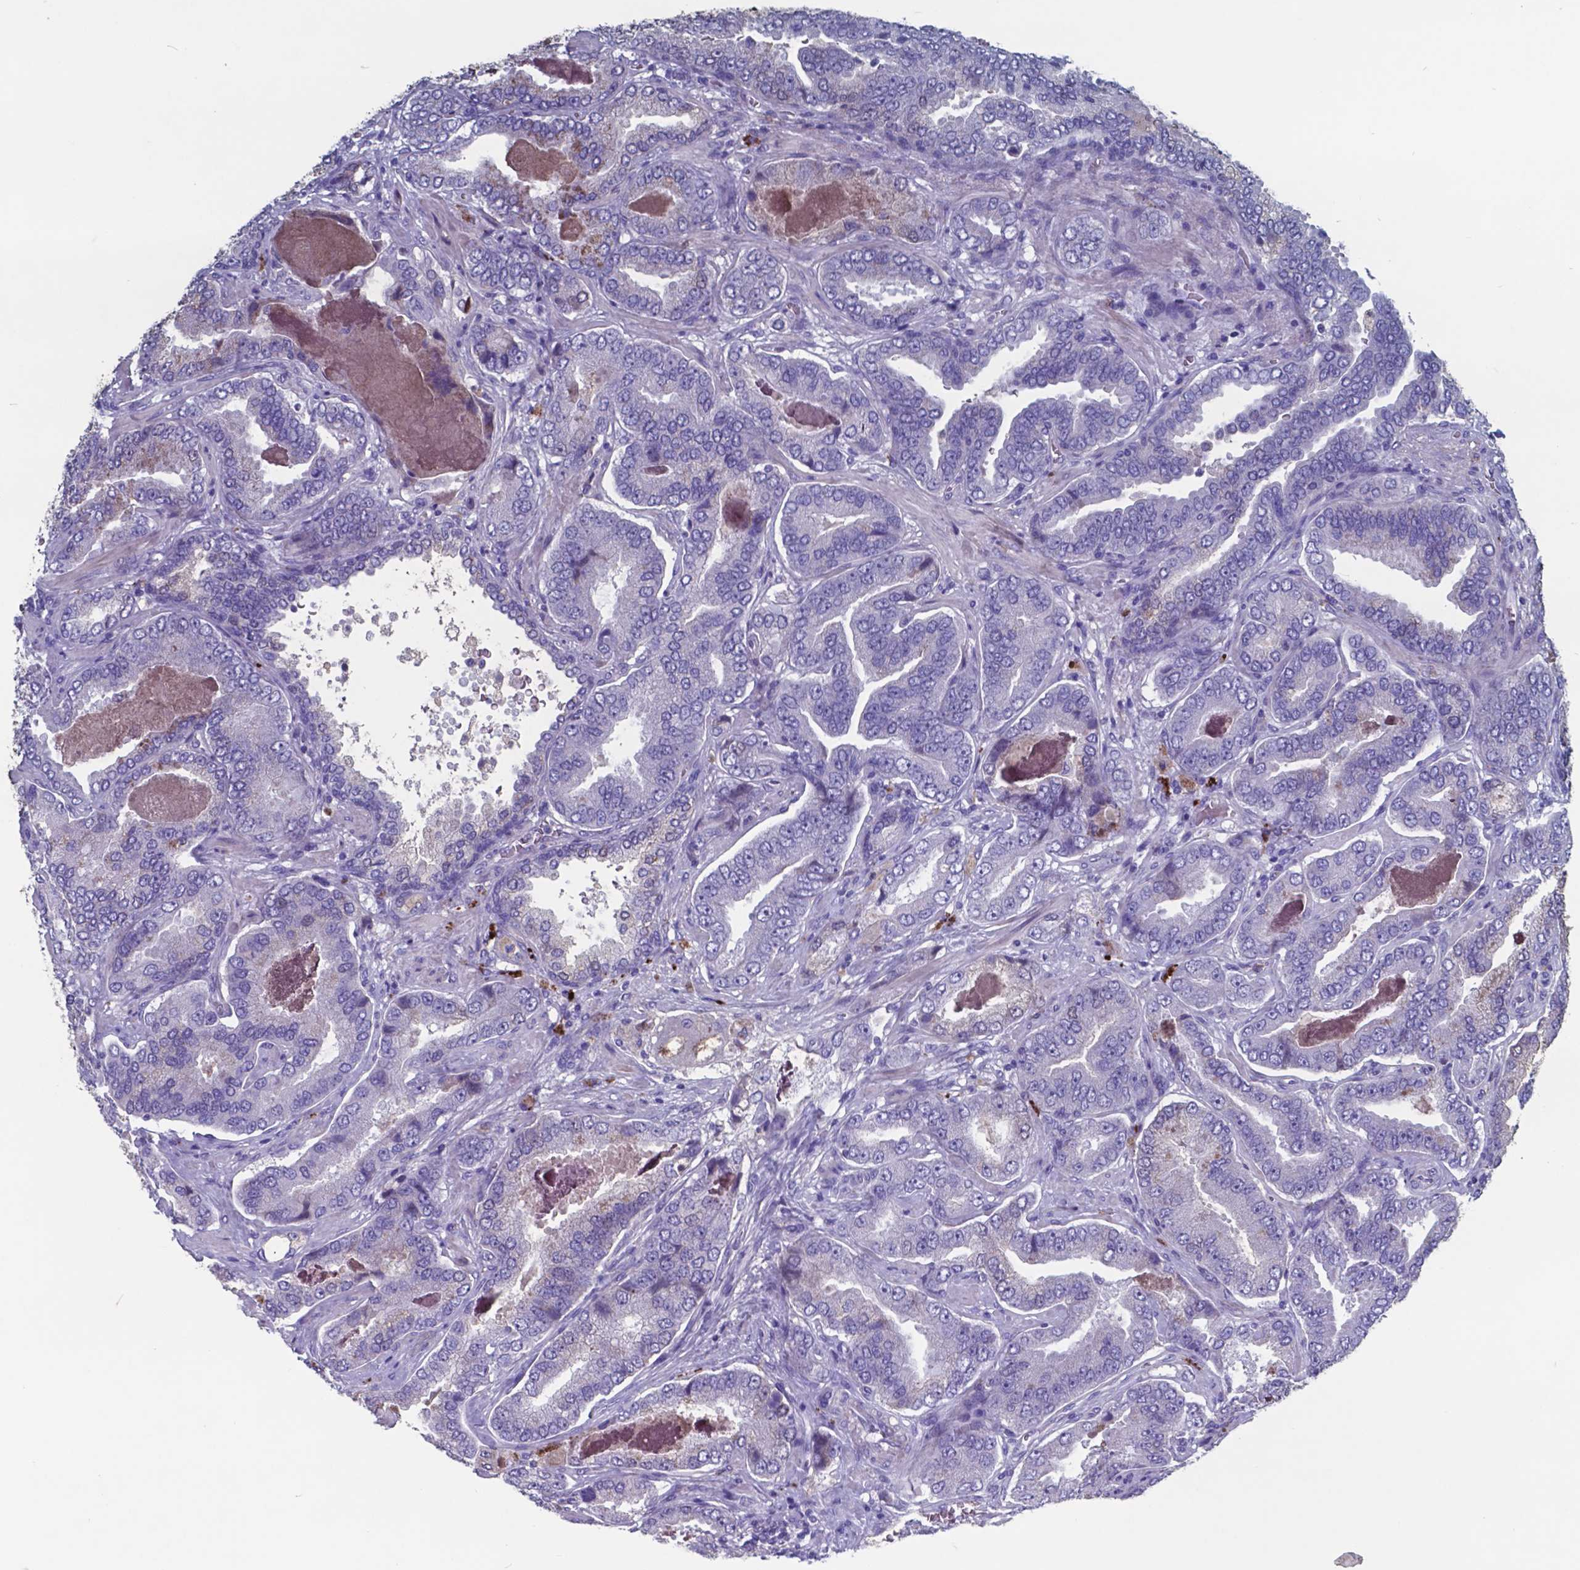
{"staining": {"intensity": "negative", "quantity": "none", "location": "none"}, "tissue": "prostate cancer", "cell_type": "Tumor cells", "image_type": "cancer", "snomed": [{"axis": "morphology", "description": "Adenocarcinoma, NOS"}, {"axis": "topography", "description": "Prostate"}], "caption": "Micrograph shows no protein positivity in tumor cells of prostate cancer (adenocarcinoma) tissue.", "gene": "TTR", "patient": {"sex": "male", "age": 64}}